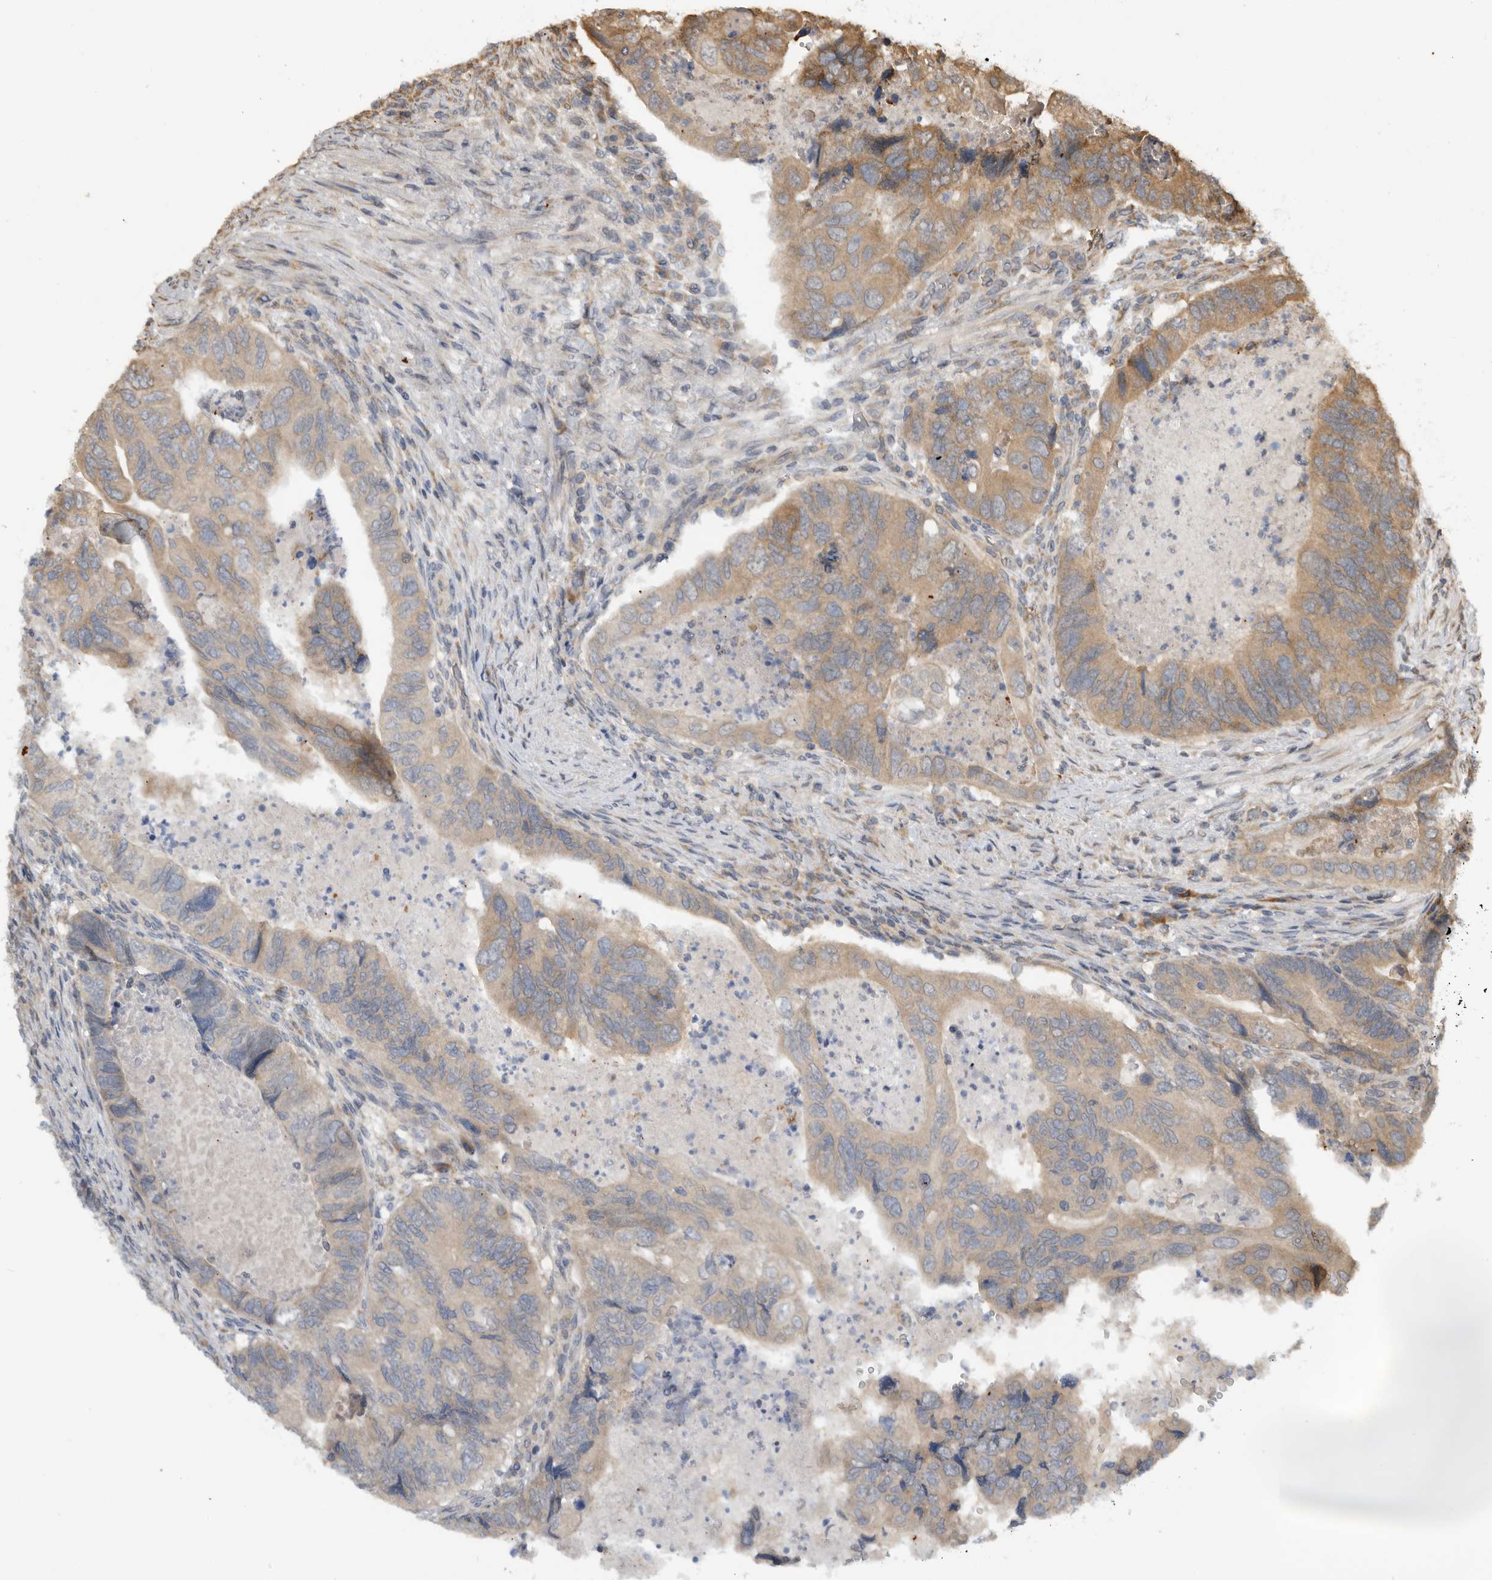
{"staining": {"intensity": "moderate", "quantity": "25%-75%", "location": "cytoplasmic/membranous"}, "tissue": "colorectal cancer", "cell_type": "Tumor cells", "image_type": "cancer", "snomed": [{"axis": "morphology", "description": "Adenocarcinoma, NOS"}, {"axis": "topography", "description": "Rectum"}], "caption": "Immunohistochemistry (IHC) histopathology image of human colorectal adenocarcinoma stained for a protein (brown), which exhibits medium levels of moderate cytoplasmic/membranous positivity in about 25%-75% of tumor cells.", "gene": "AASDHPPT", "patient": {"sex": "male", "age": 63}}